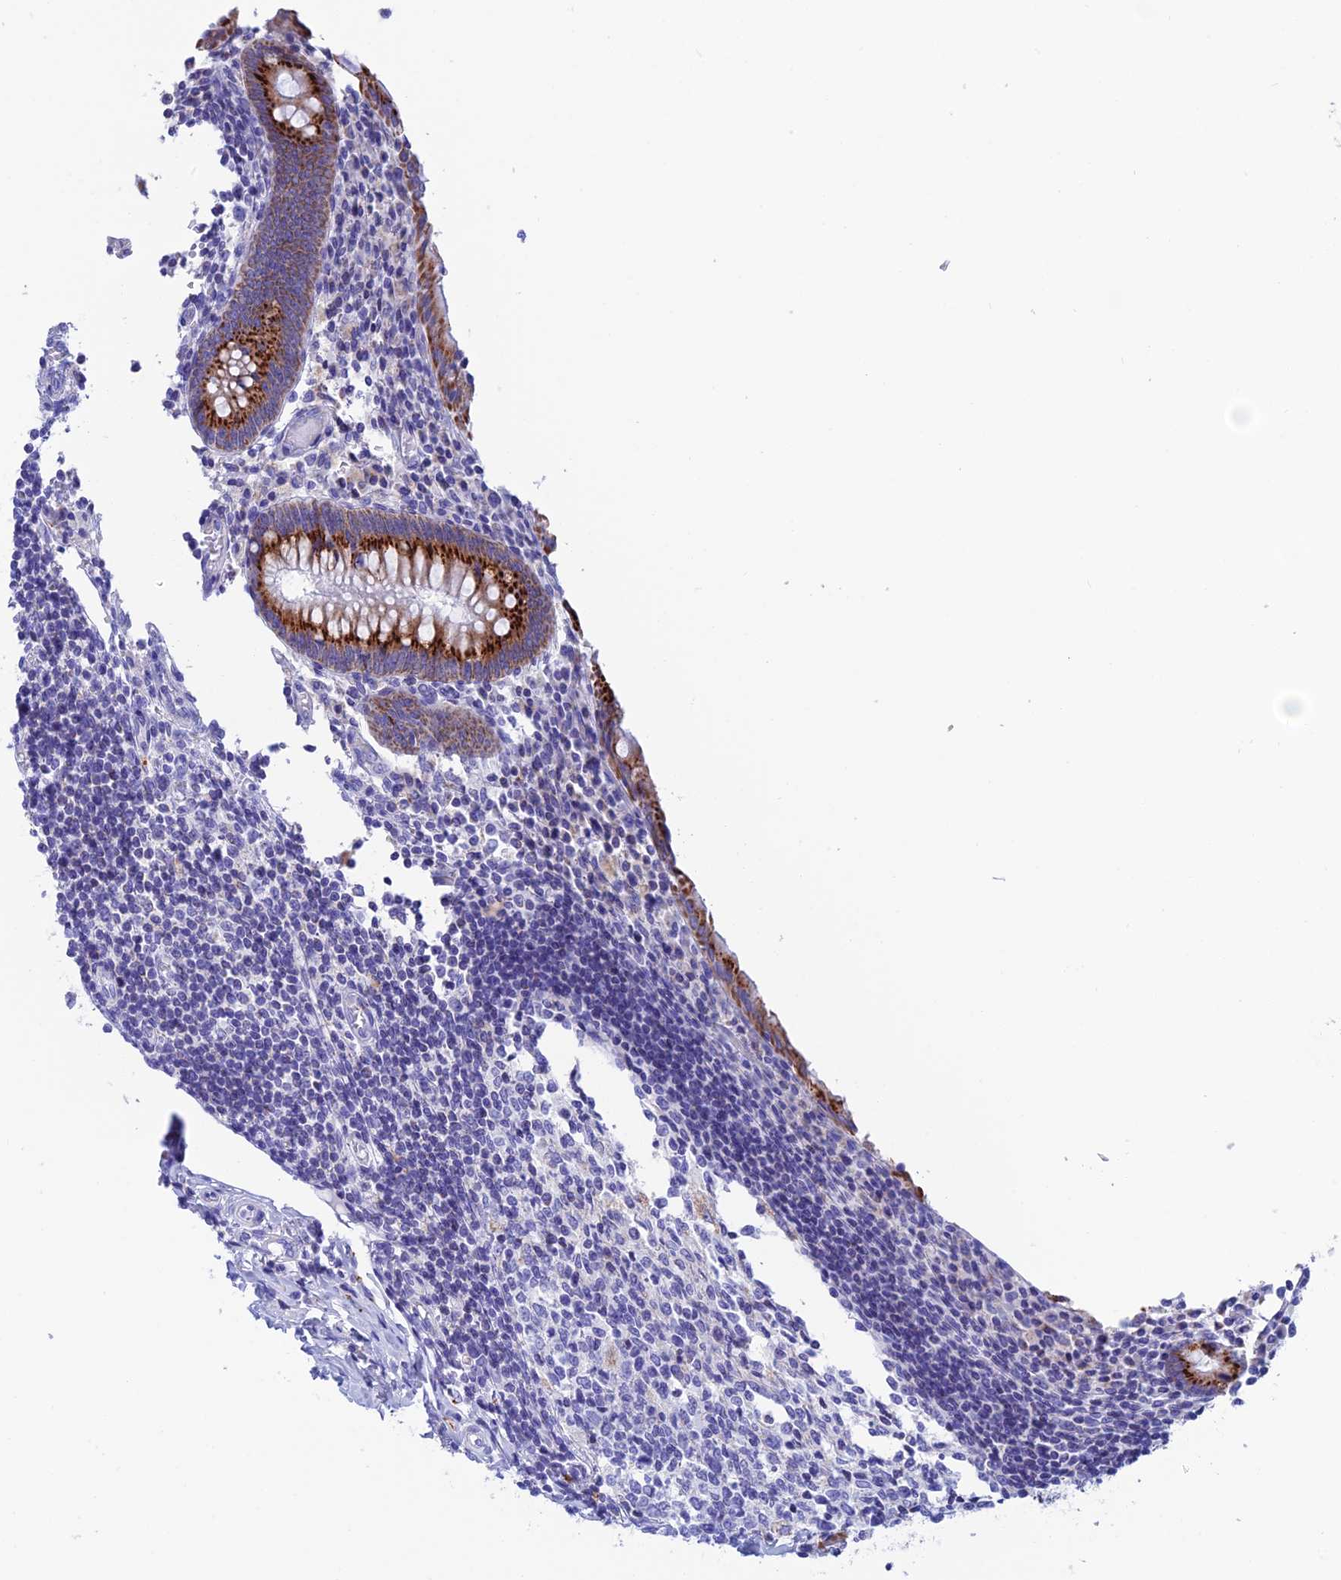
{"staining": {"intensity": "strong", "quantity": ">75%", "location": "cytoplasmic/membranous"}, "tissue": "appendix", "cell_type": "Glandular cells", "image_type": "normal", "snomed": [{"axis": "morphology", "description": "Normal tissue, NOS"}, {"axis": "topography", "description": "Appendix"}], "caption": "Immunohistochemistry (DAB) staining of unremarkable appendix reveals strong cytoplasmic/membranous protein staining in about >75% of glandular cells. (brown staining indicates protein expression, while blue staining denotes nuclei).", "gene": "NXPE4", "patient": {"sex": "female", "age": 17}}